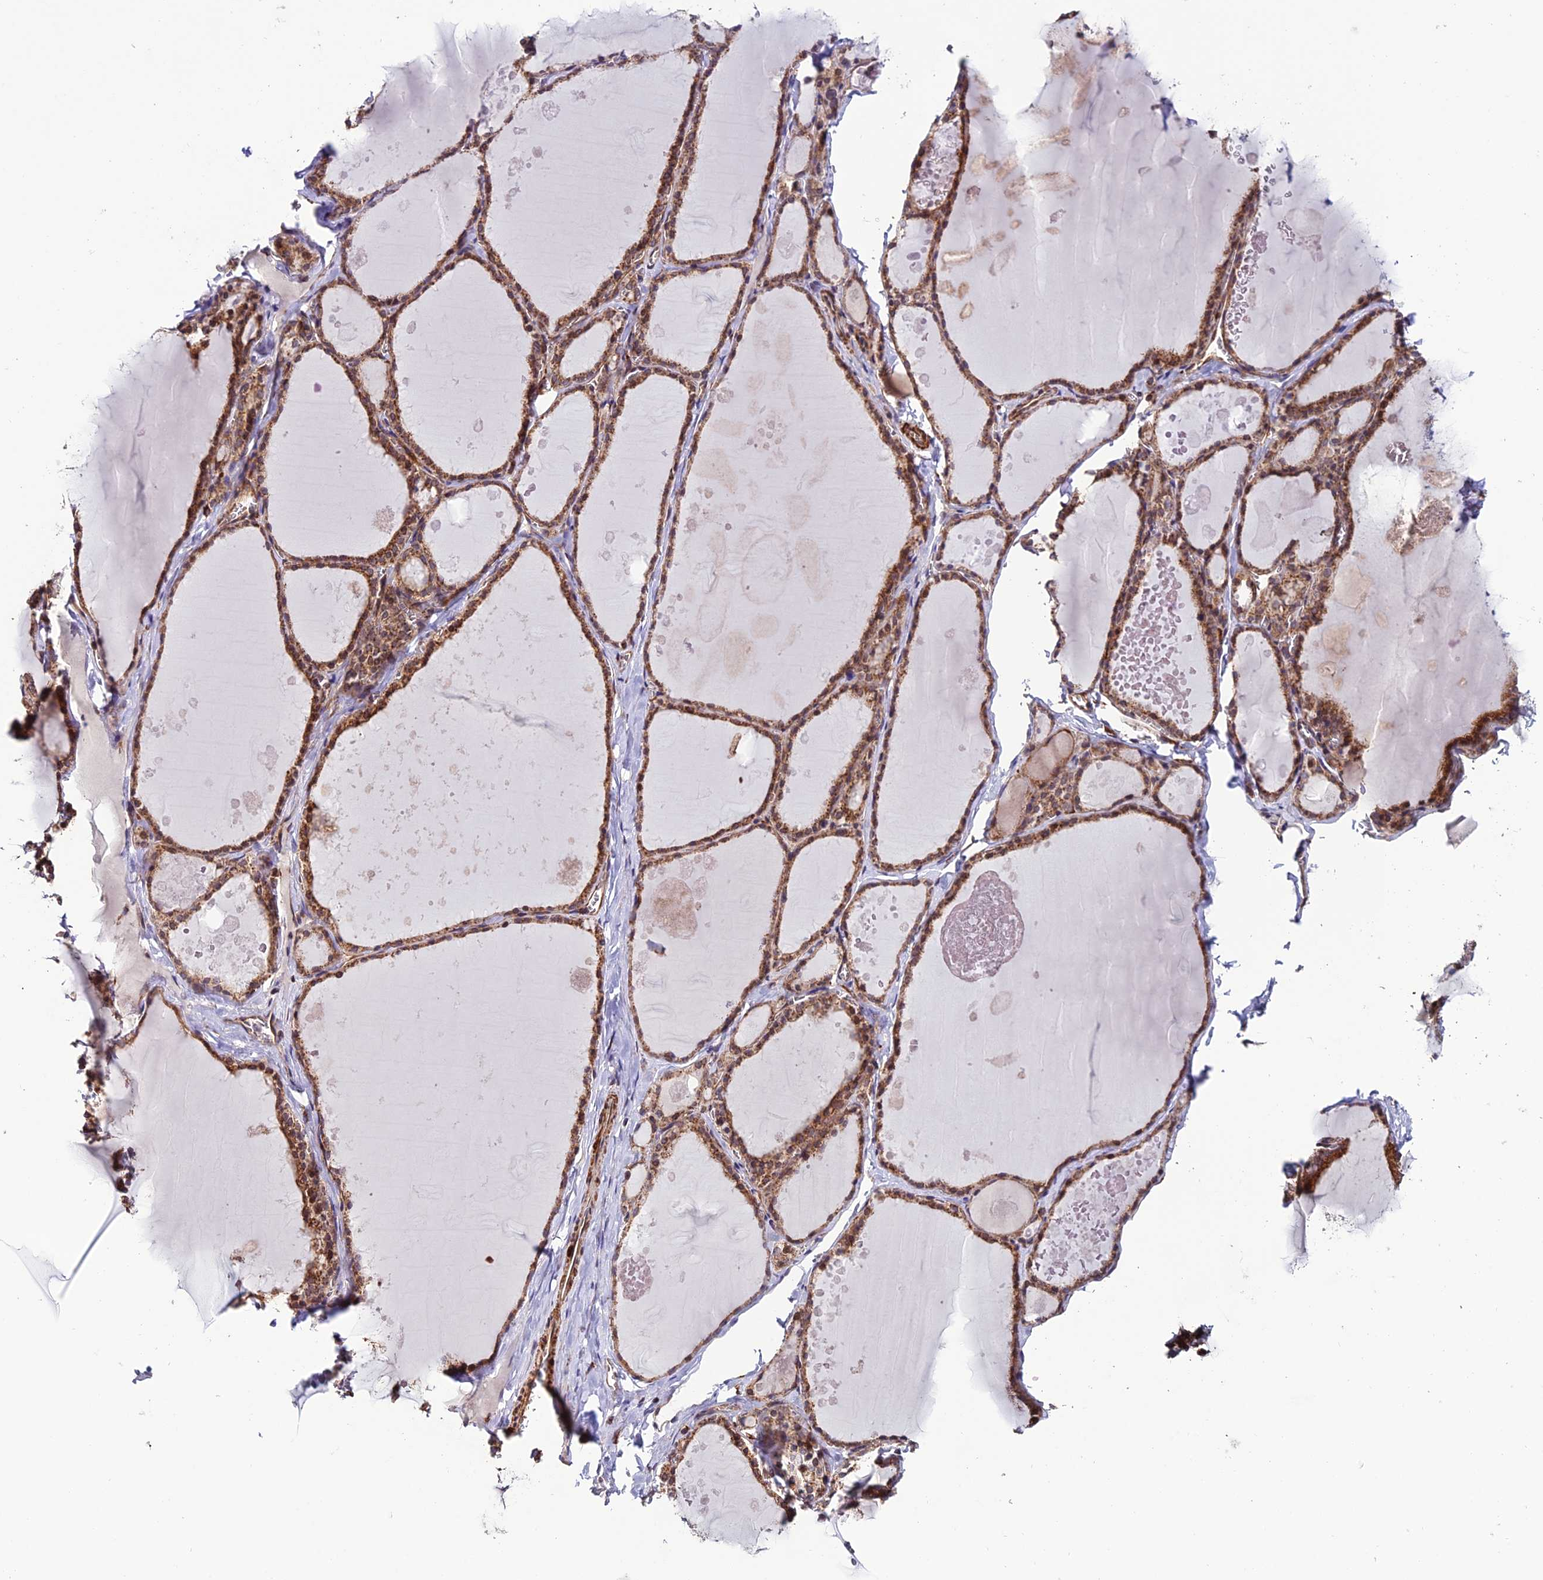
{"staining": {"intensity": "moderate", "quantity": ">75%", "location": "cytoplasmic/membranous"}, "tissue": "thyroid gland", "cell_type": "Glandular cells", "image_type": "normal", "snomed": [{"axis": "morphology", "description": "Normal tissue, NOS"}, {"axis": "topography", "description": "Thyroid gland"}], "caption": "Immunohistochemical staining of normal human thyroid gland reveals >75% levels of moderate cytoplasmic/membranous protein positivity in about >75% of glandular cells.", "gene": "TNIP3", "patient": {"sex": "male", "age": 56}}